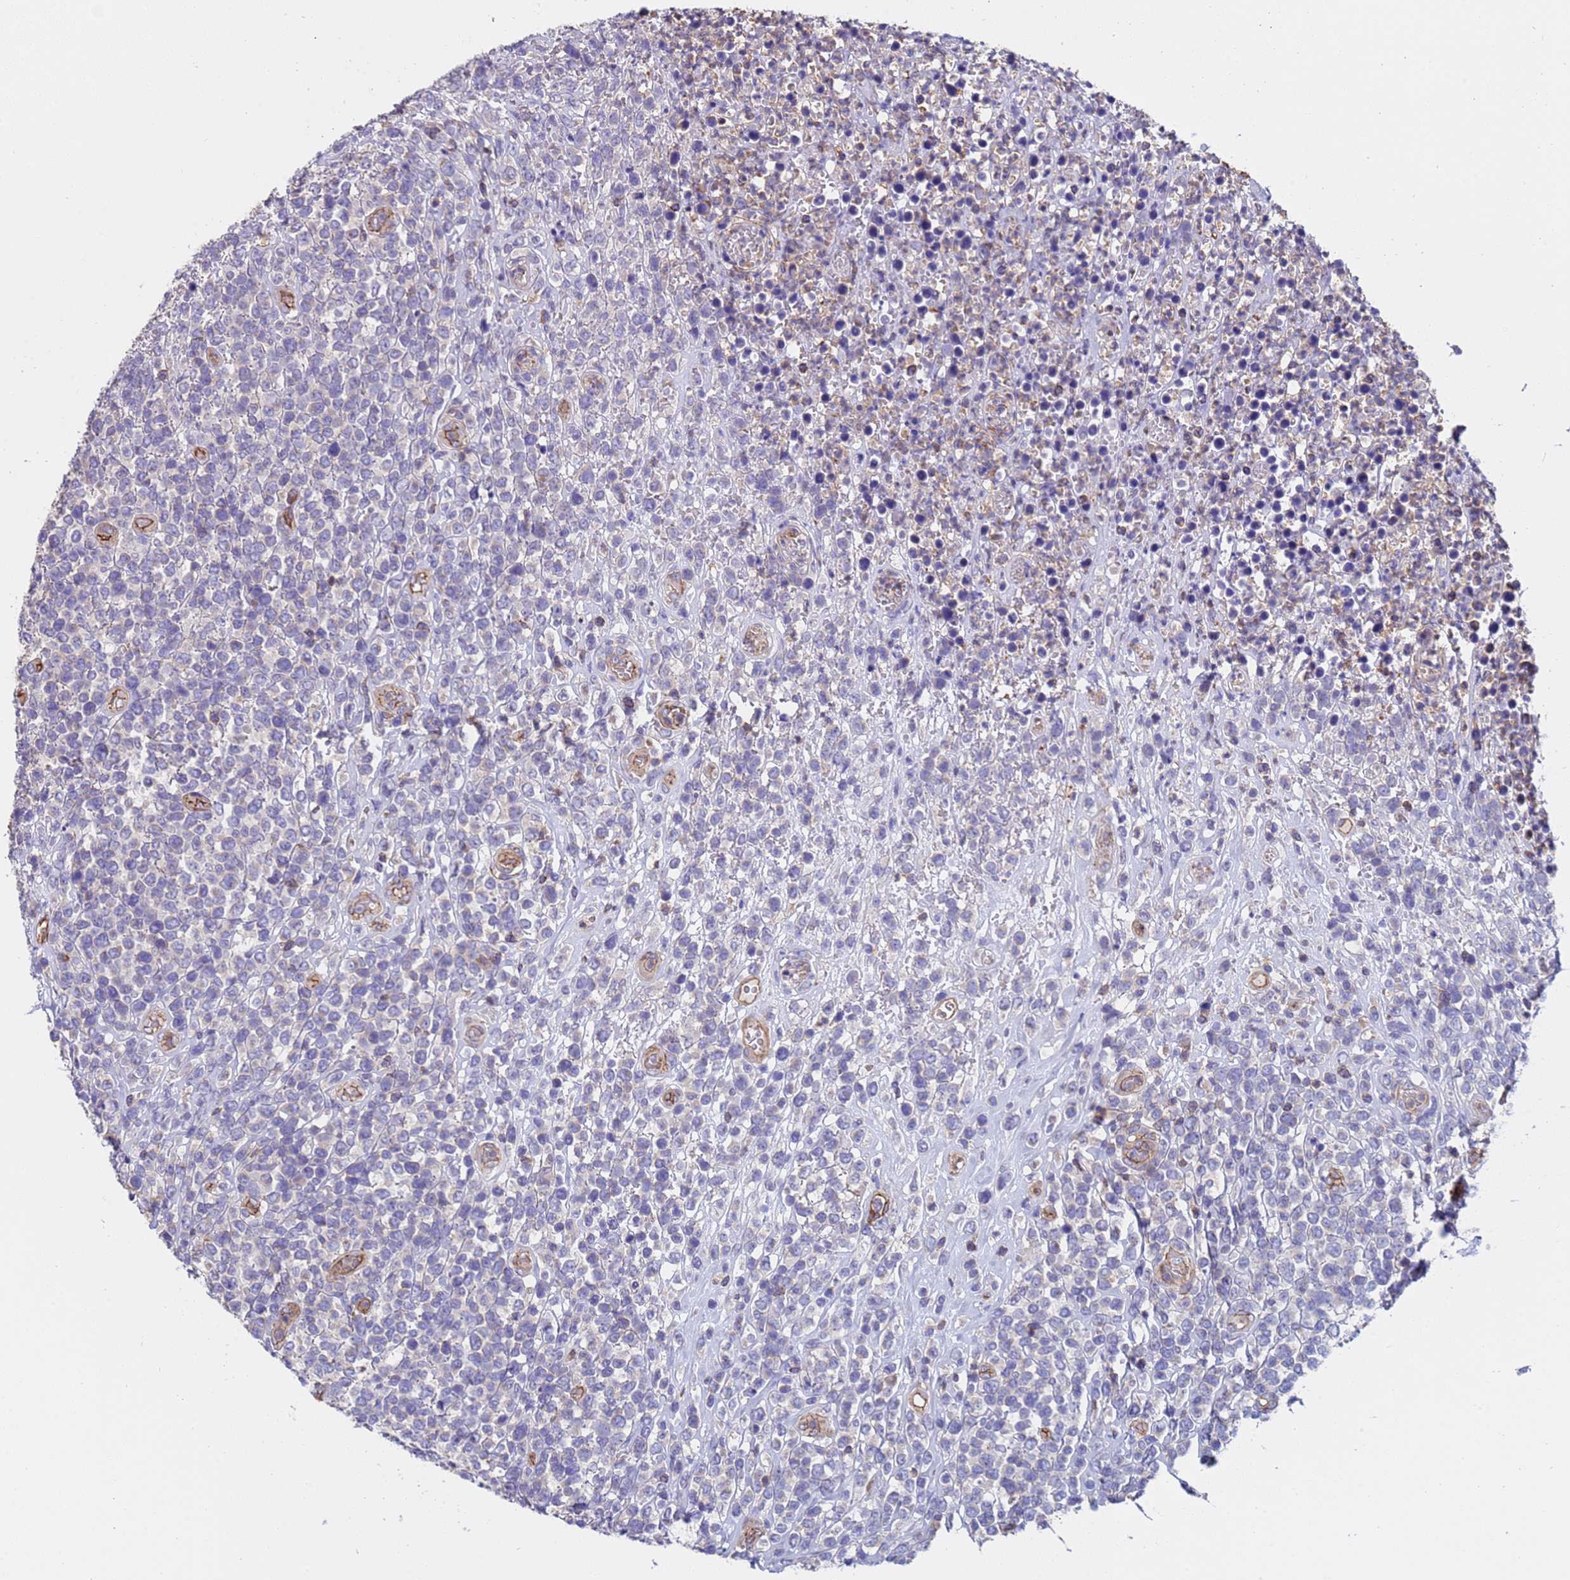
{"staining": {"intensity": "negative", "quantity": "none", "location": "none"}, "tissue": "lymphoma", "cell_type": "Tumor cells", "image_type": "cancer", "snomed": [{"axis": "morphology", "description": "Malignant lymphoma, non-Hodgkin's type, High grade"}, {"axis": "topography", "description": "Soft tissue"}], "caption": "Image shows no significant protein expression in tumor cells of malignant lymphoma, non-Hodgkin's type (high-grade).", "gene": "ZNF248", "patient": {"sex": "female", "age": 56}}